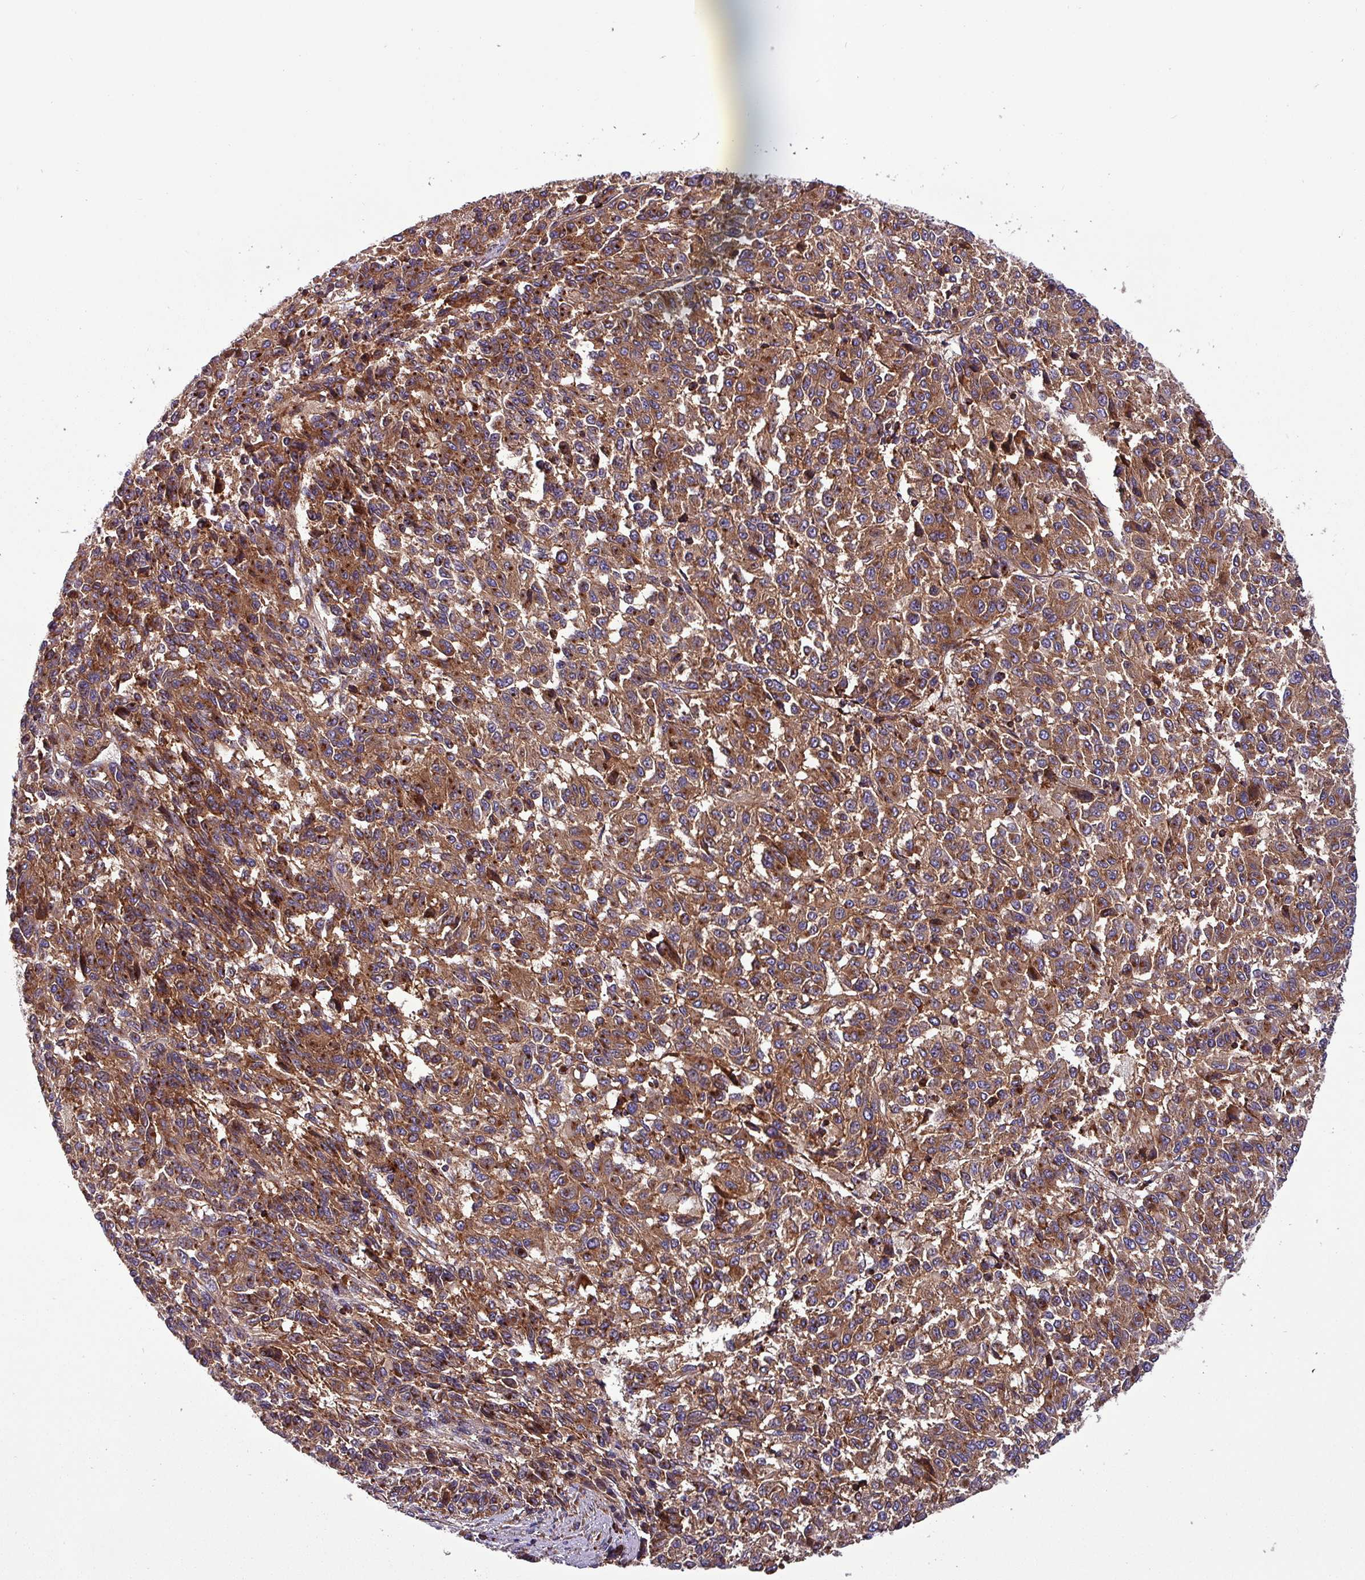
{"staining": {"intensity": "moderate", "quantity": ">75%", "location": "cytoplasmic/membranous"}, "tissue": "melanoma", "cell_type": "Tumor cells", "image_type": "cancer", "snomed": [{"axis": "morphology", "description": "Malignant melanoma, Metastatic site"}, {"axis": "topography", "description": "Lung"}], "caption": "Protein expression analysis of human melanoma reveals moderate cytoplasmic/membranous positivity in approximately >75% of tumor cells.", "gene": "VAMP4", "patient": {"sex": "male", "age": 64}}